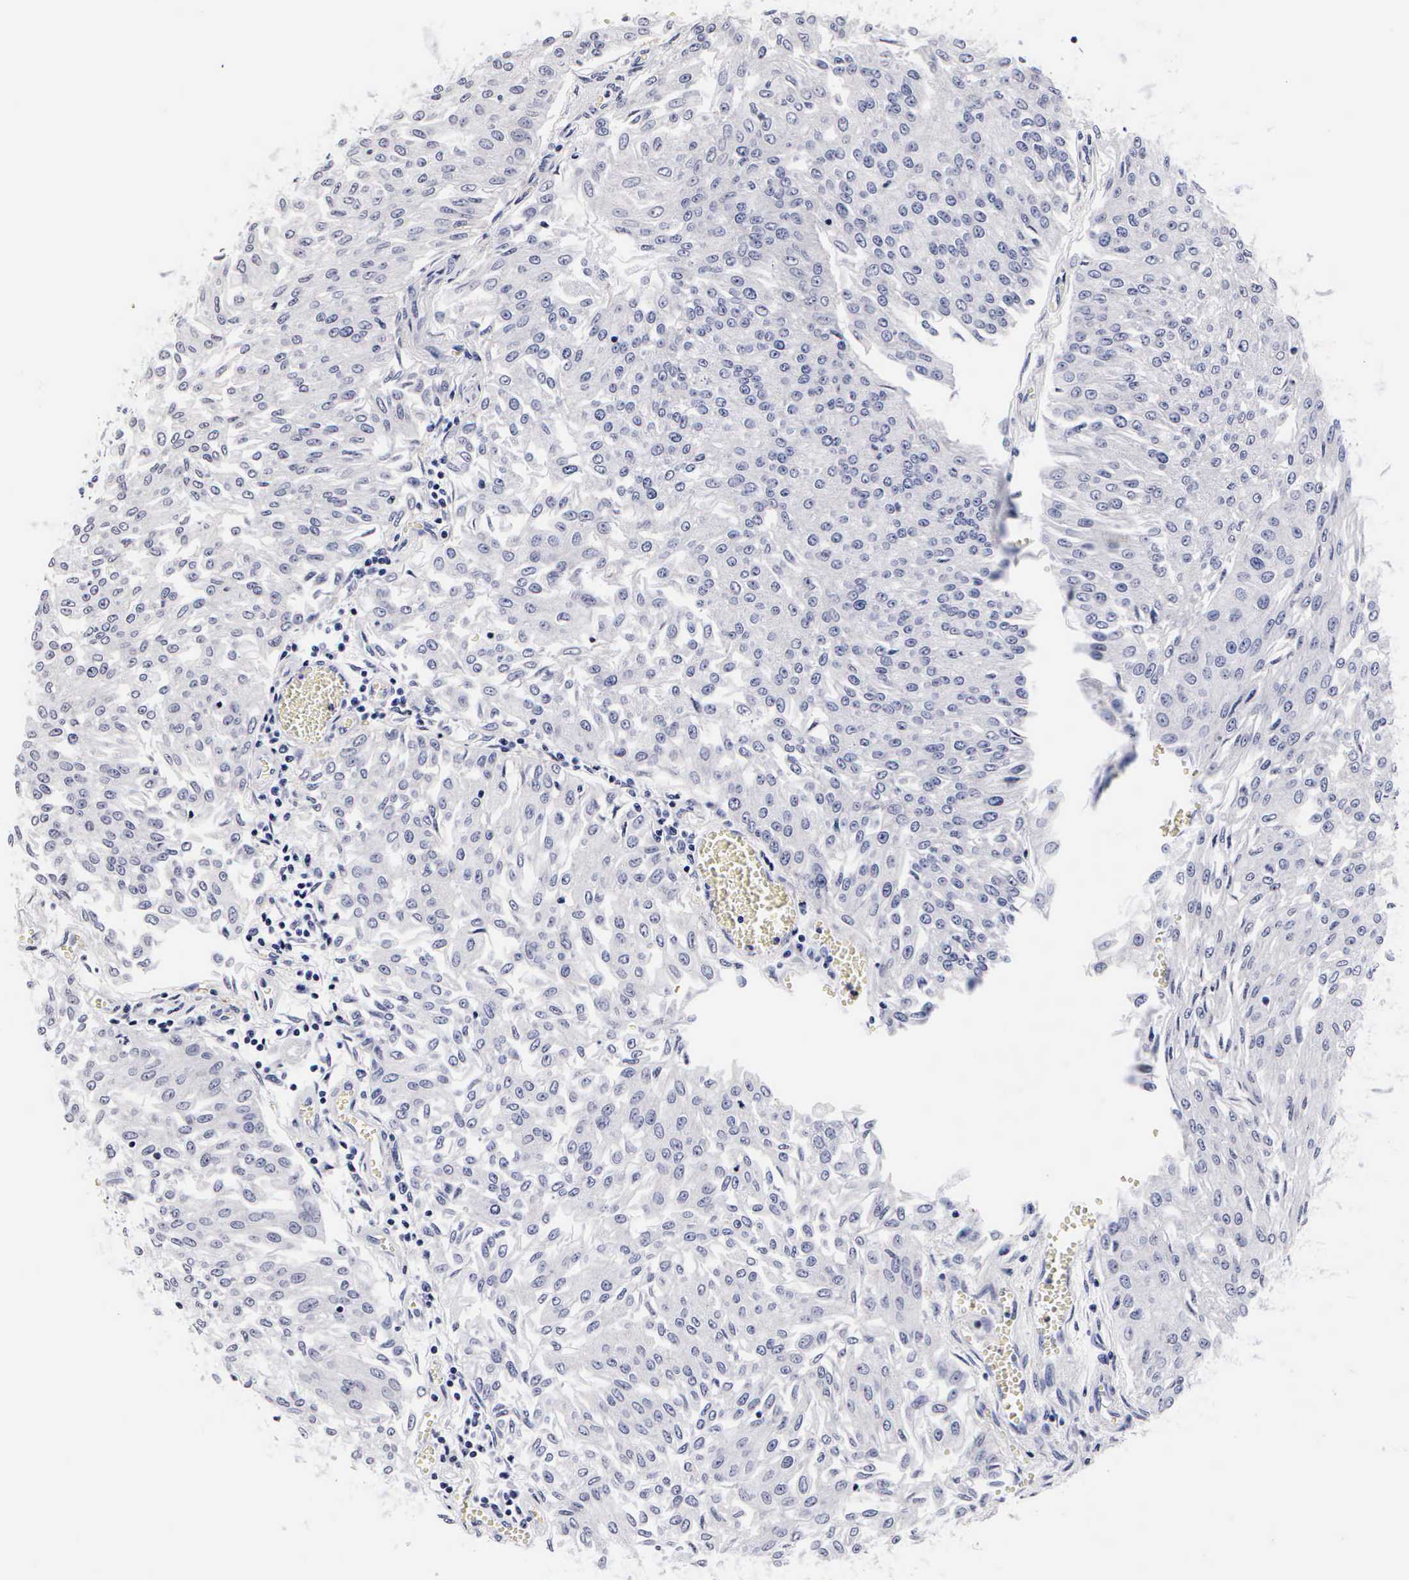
{"staining": {"intensity": "negative", "quantity": "none", "location": "none"}, "tissue": "urothelial cancer", "cell_type": "Tumor cells", "image_type": "cancer", "snomed": [{"axis": "morphology", "description": "Urothelial carcinoma, Low grade"}, {"axis": "topography", "description": "Urinary bladder"}], "caption": "This is an IHC photomicrograph of human low-grade urothelial carcinoma. There is no staining in tumor cells.", "gene": "RNASE6", "patient": {"sex": "male", "age": 86}}